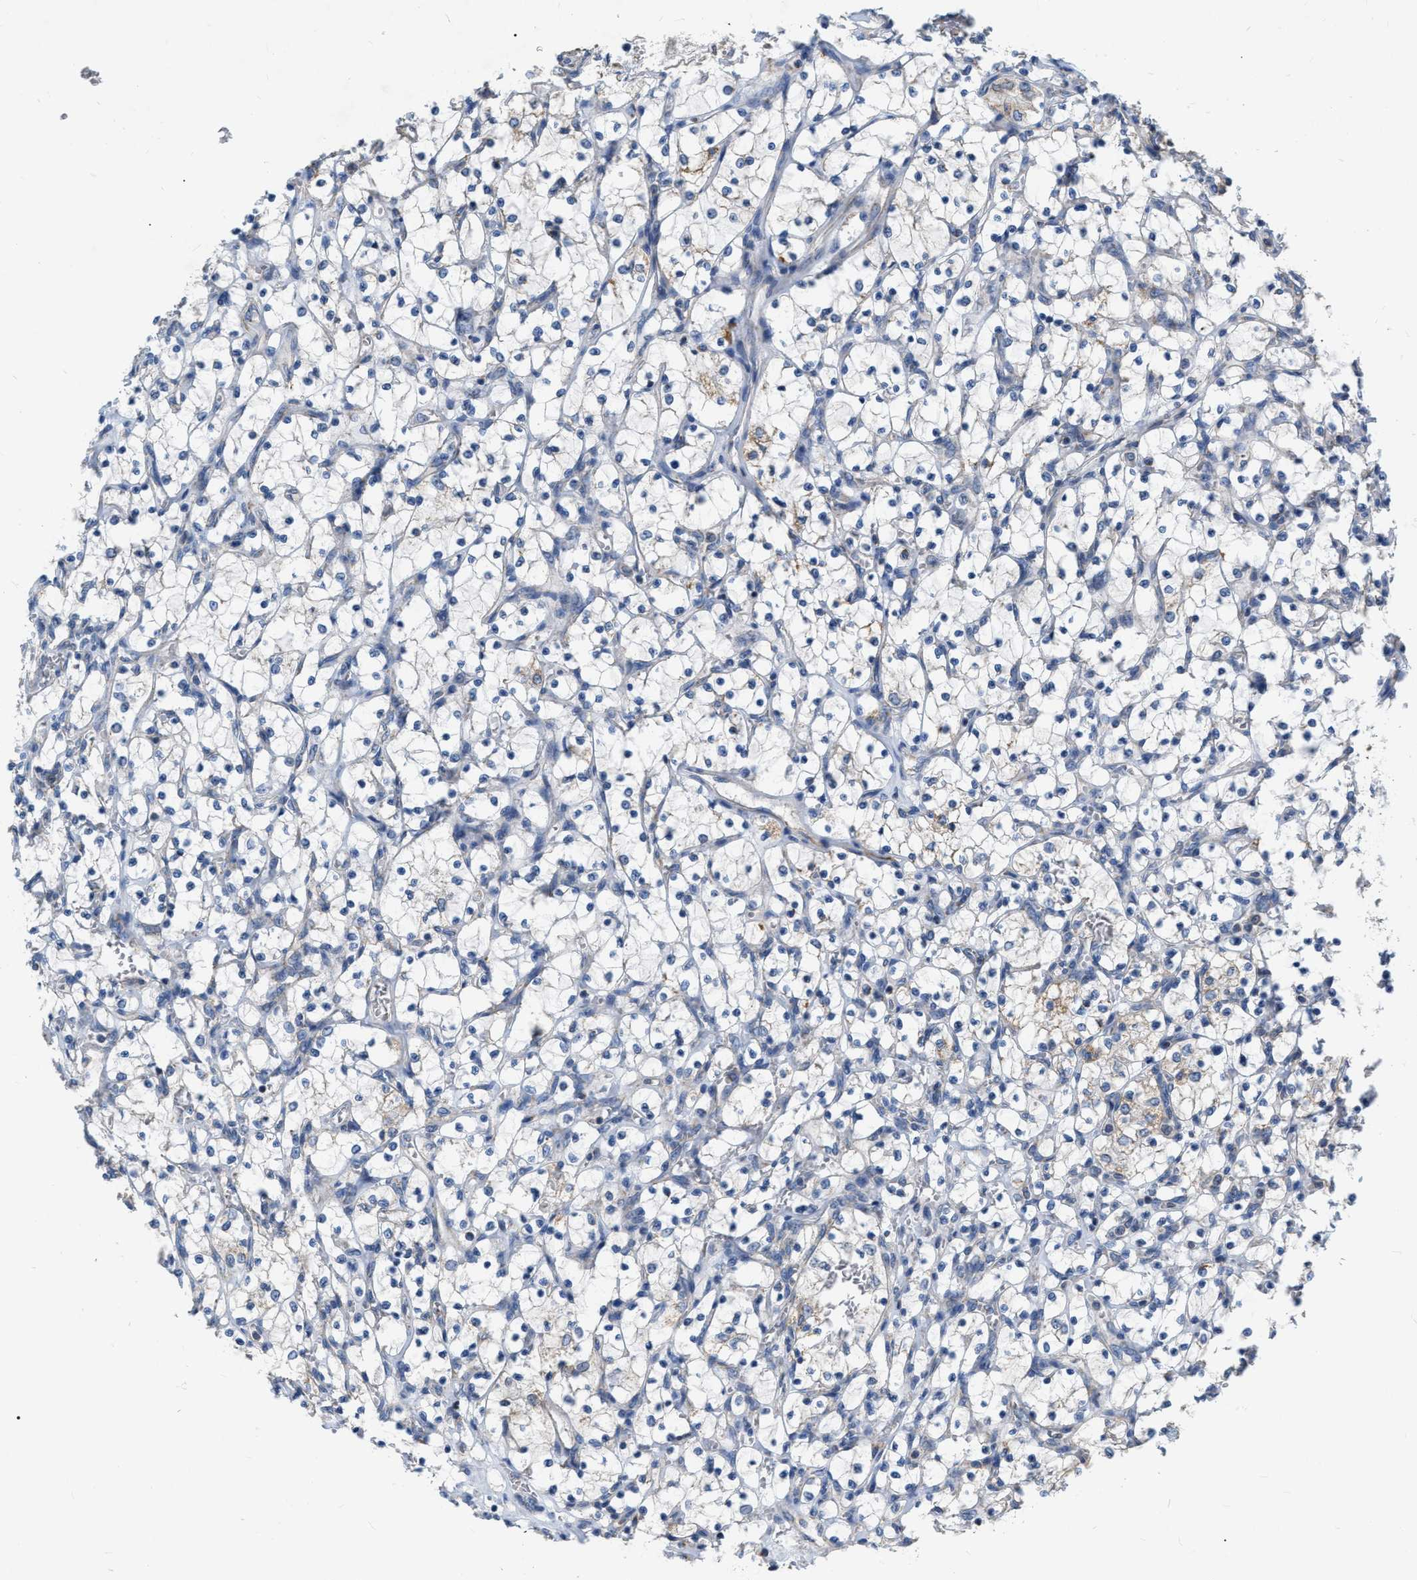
{"staining": {"intensity": "negative", "quantity": "none", "location": "none"}, "tissue": "renal cancer", "cell_type": "Tumor cells", "image_type": "cancer", "snomed": [{"axis": "morphology", "description": "Adenocarcinoma, NOS"}, {"axis": "topography", "description": "Kidney"}], "caption": "DAB immunohistochemical staining of human renal cancer shows no significant expression in tumor cells.", "gene": "DDX56", "patient": {"sex": "female", "age": 69}}